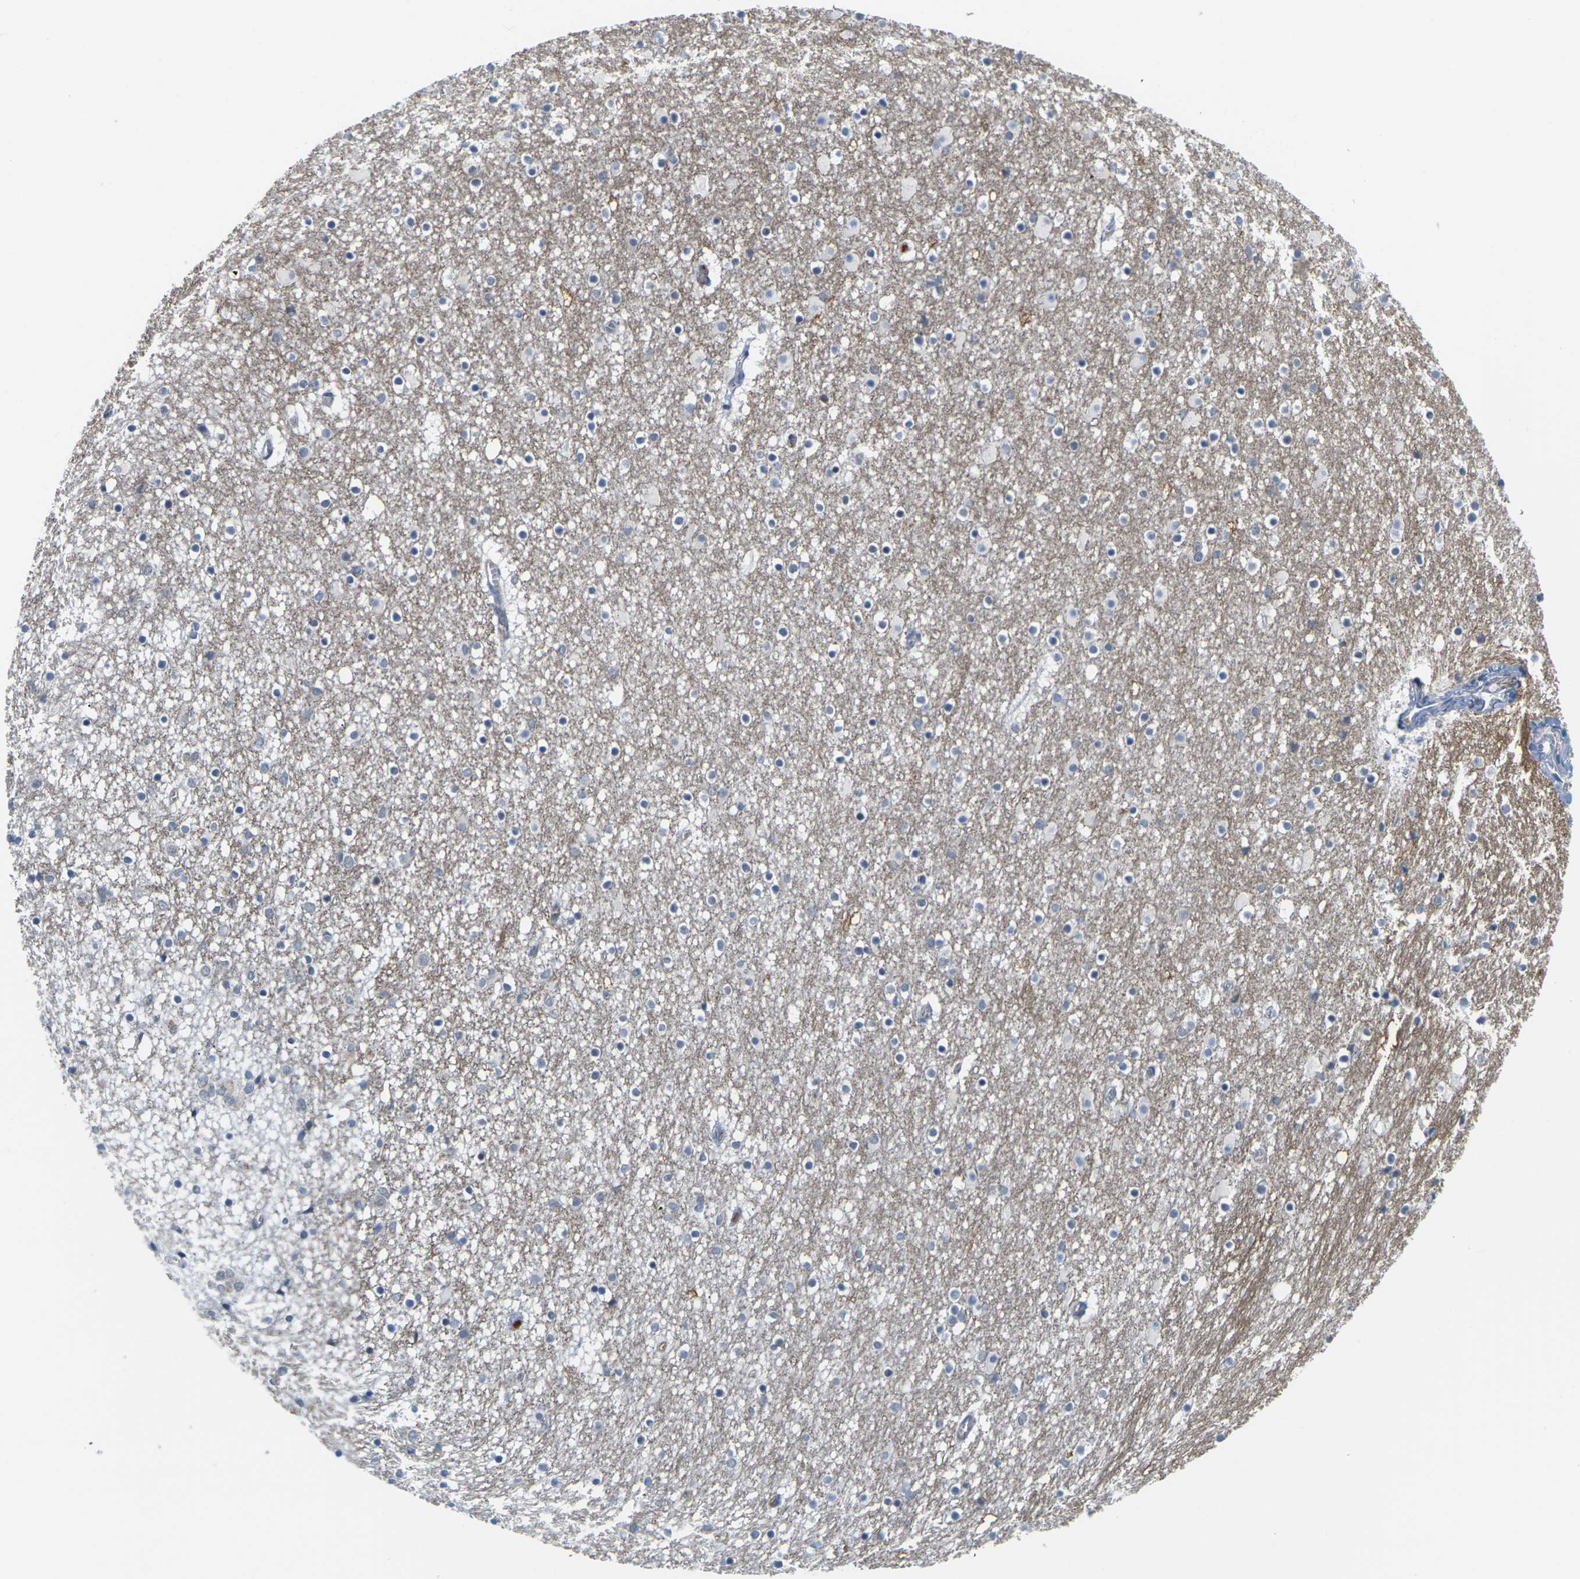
{"staining": {"intensity": "moderate", "quantity": "<25%", "location": "cytoplasmic/membranous"}, "tissue": "caudate", "cell_type": "Glial cells", "image_type": "normal", "snomed": [{"axis": "morphology", "description": "Normal tissue, NOS"}, {"axis": "topography", "description": "Lateral ventricle wall"}], "caption": "This photomicrograph demonstrates immunohistochemistry (IHC) staining of unremarkable caudate, with low moderate cytoplasmic/membranous expression in approximately <25% of glial cells.", "gene": "PKP2", "patient": {"sex": "male", "age": 45}}